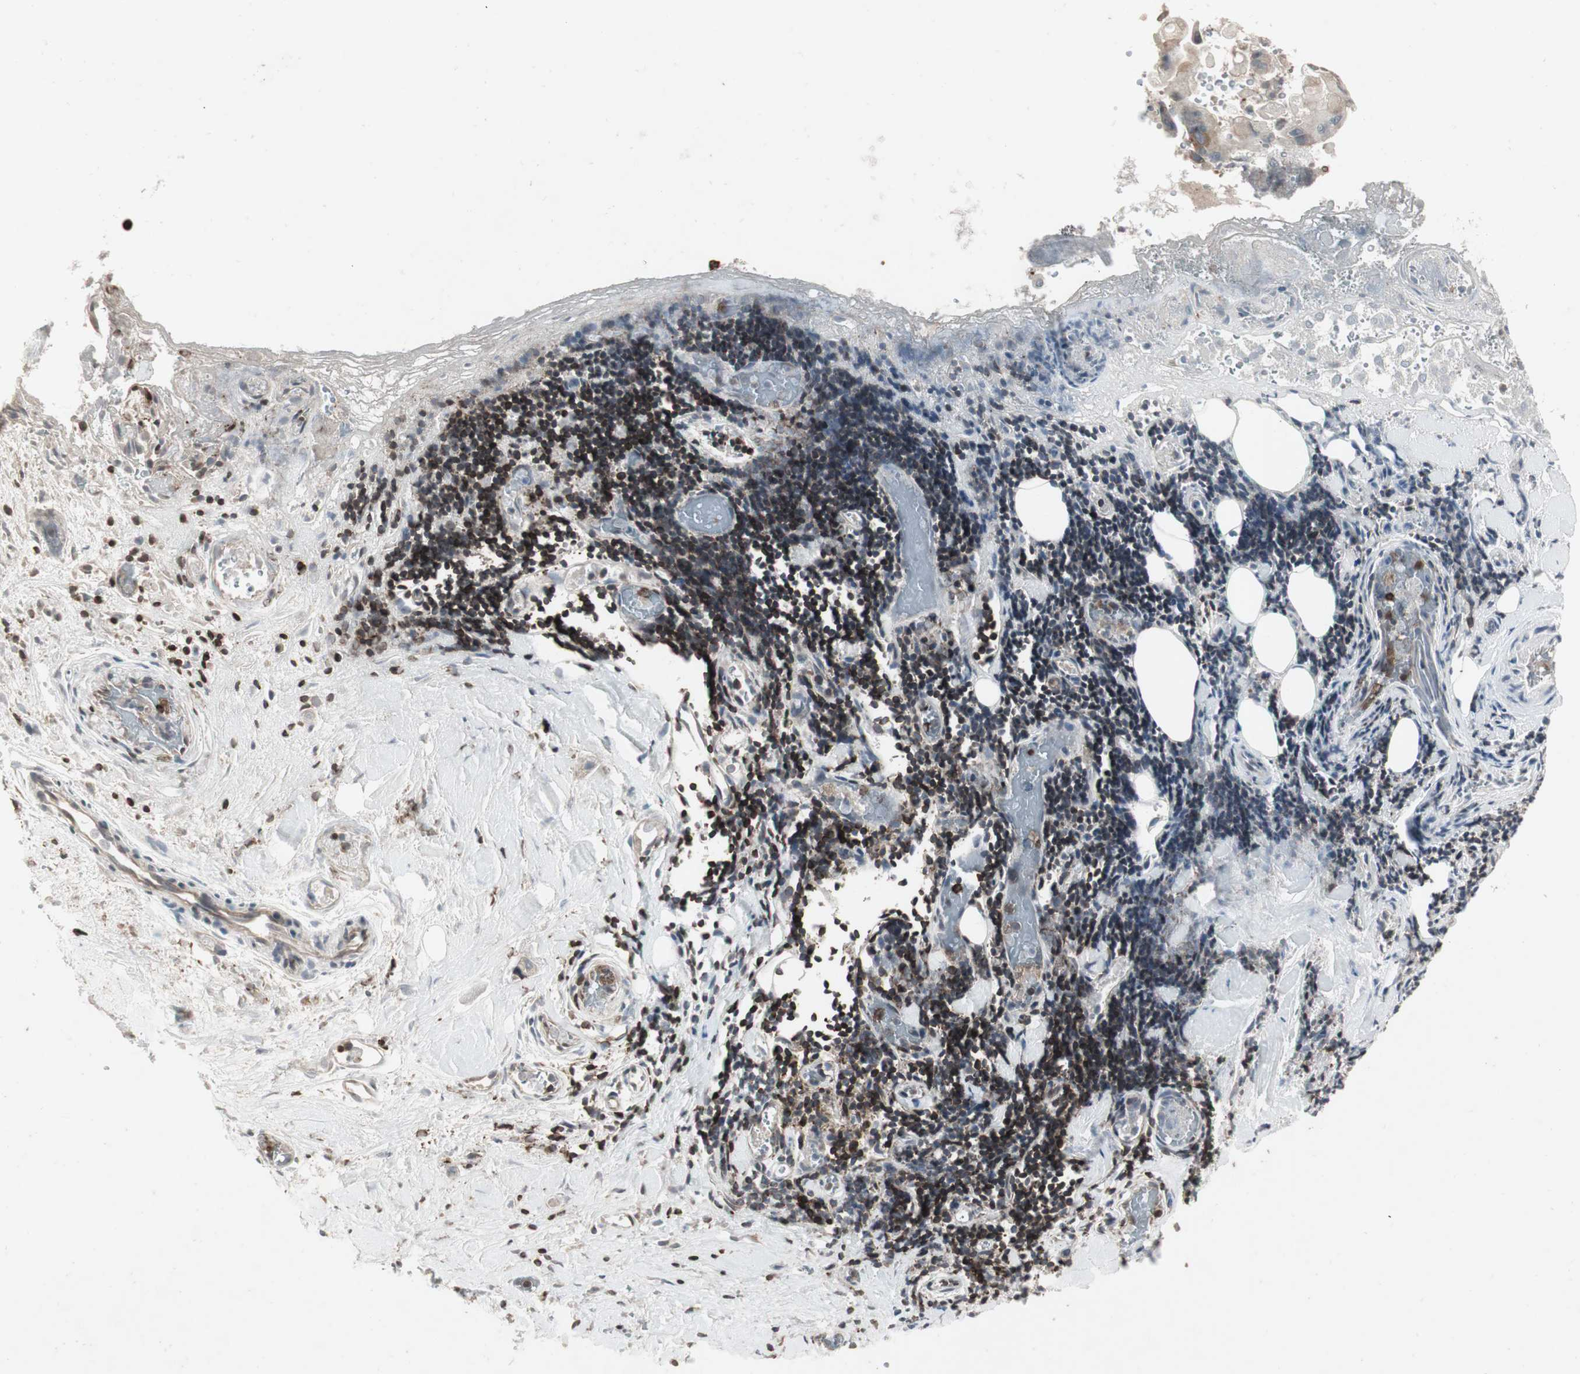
{"staining": {"intensity": "negative", "quantity": "none", "location": "none"}, "tissue": "liver cancer", "cell_type": "Tumor cells", "image_type": "cancer", "snomed": [{"axis": "morphology", "description": "Normal tissue, NOS"}, {"axis": "morphology", "description": "Cholangiocarcinoma"}, {"axis": "topography", "description": "Liver"}, {"axis": "topography", "description": "Peripheral nerve tissue"}], "caption": "Liver cholangiocarcinoma was stained to show a protein in brown. There is no significant positivity in tumor cells.", "gene": "ARHGEF1", "patient": {"sex": "male", "age": 50}}